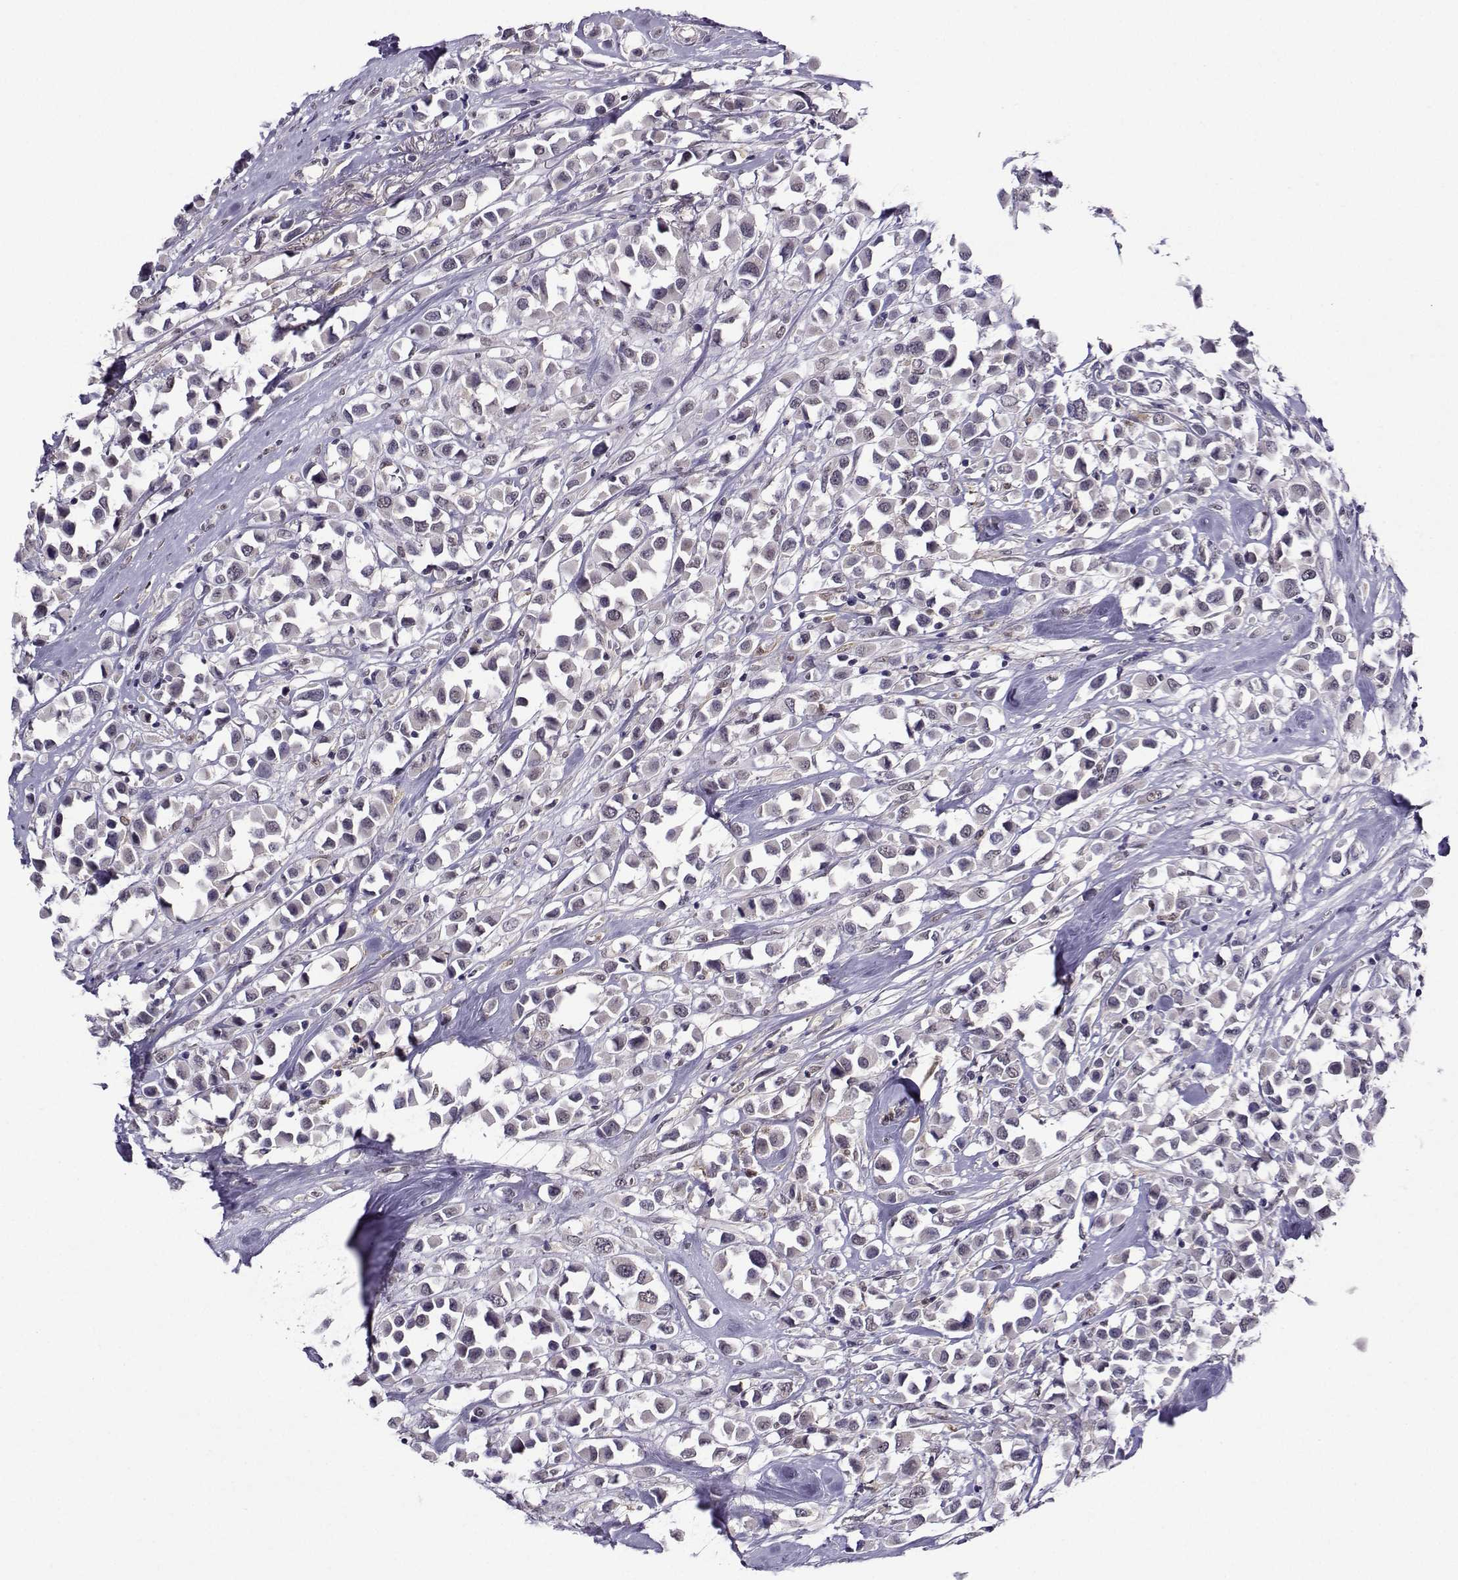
{"staining": {"intensity": "negative", "quantity": "none", "location": "none"}, "tissue": "breast cancer", "cell_type": "Tumor cells", "image_type": "cancer", "snomed": [{"axis": "morphology", "description": "Duct carcinoma"}, {"axis": "topography", "description": "Breast"}], "caption": "High power microscopy photomicrograph of an immunohistochemistry histopathology image of invasive ductal carcinoma (breast), revealing no significant positivity in tumor cells.", "gene": "DDX20", "patient": {"sex": "female", "age": 61}}